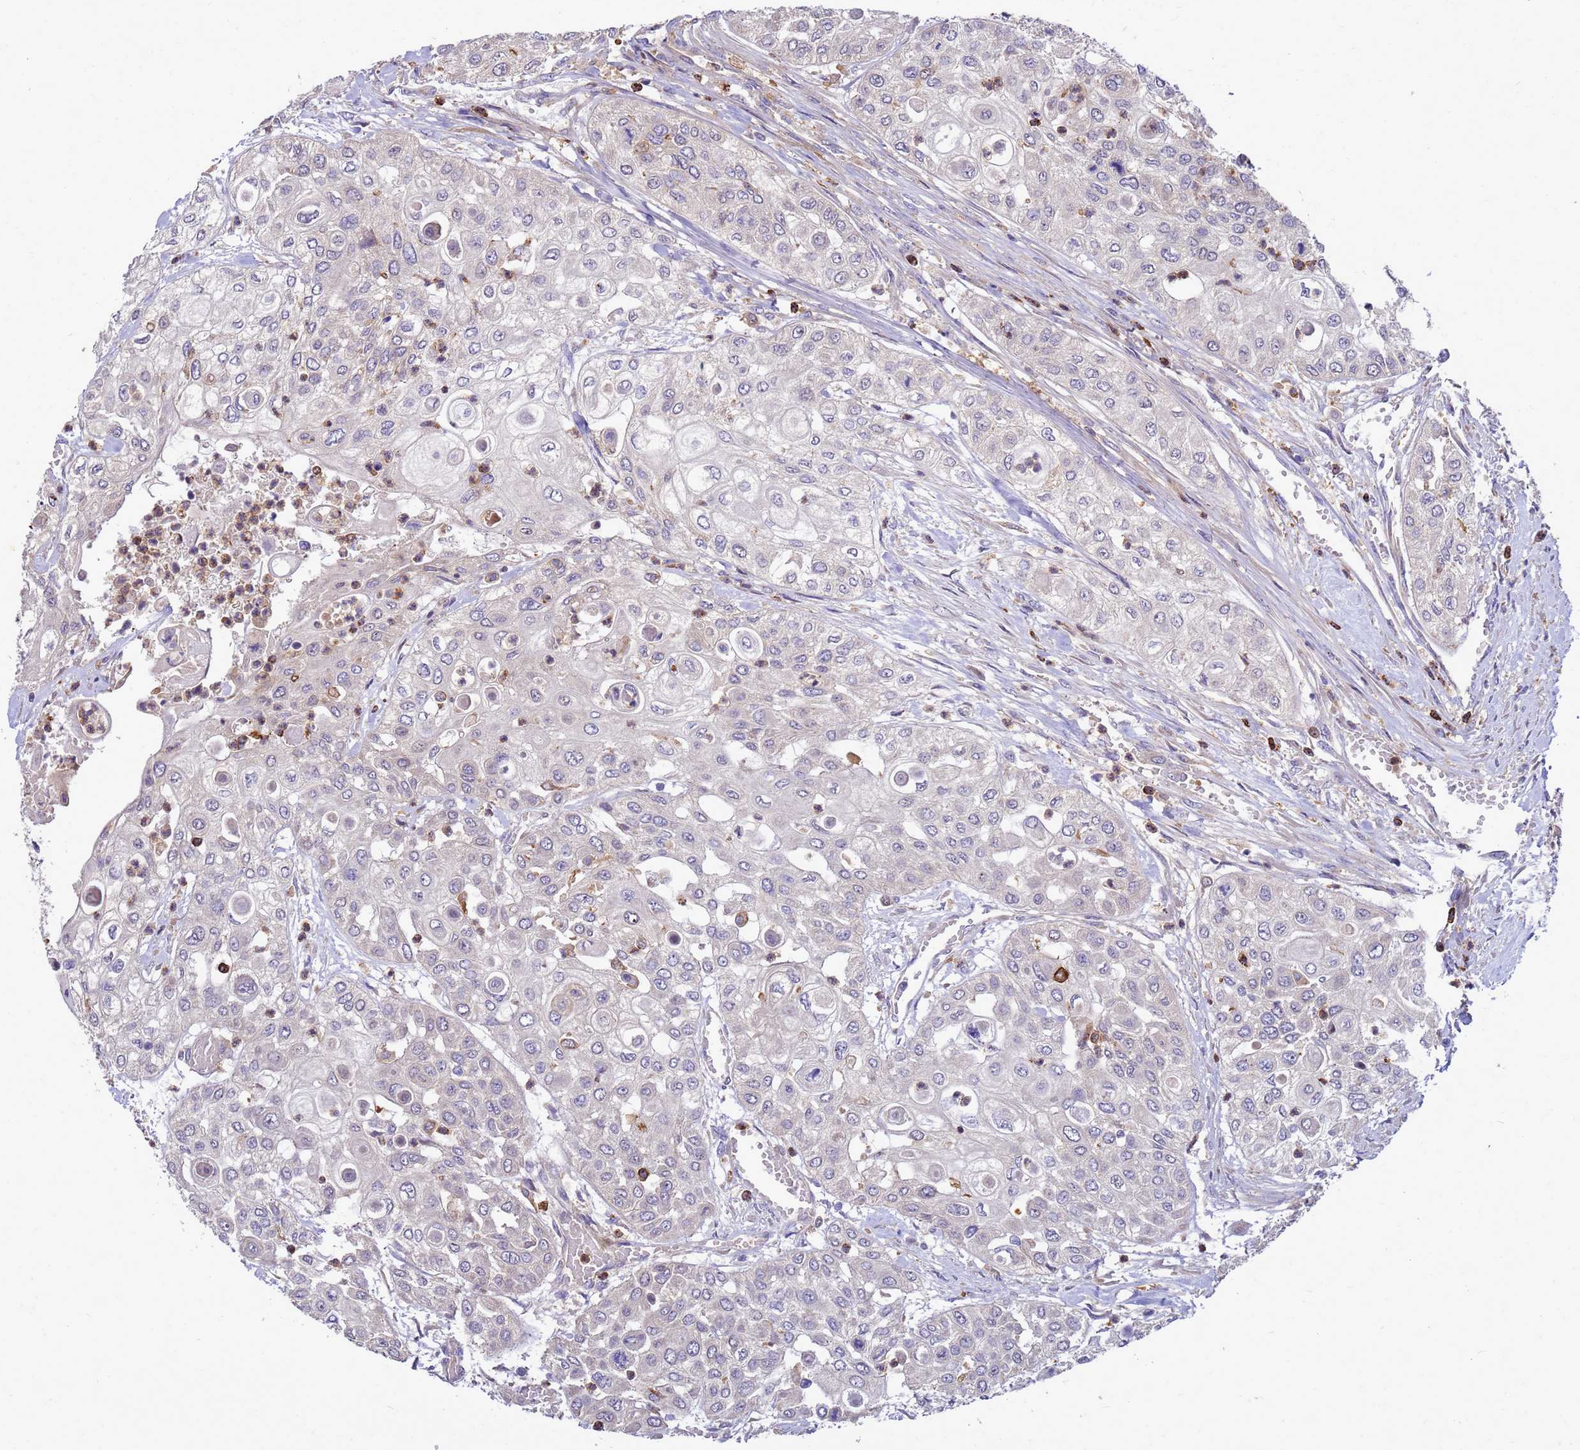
{"staining": {"intensity": "negative", "quantity": "none", "location": "none"}, "tissue": "urothelial cancer", "cell_type": "Tumor cells", "image_type": "cancer", "snomed": [{"axis": "morphology", "description": "Urothelial carcinoma, High grade"}, {"axis": "topography", "description": "Urinary bladder"}], "caption": "Immunohistochemistry photomicrograph of high-grade urothelial carcinoma stained for a protein (brown), which exhibits no positivity in tumor cells. The staining was performed using DAB to visualize the protein expression in brown, while the nuclei were stained in blue with hematoxylin (Magnification: 20x).", "gene": "RNF215", "patient": {"sex": "female", "age": 79}}